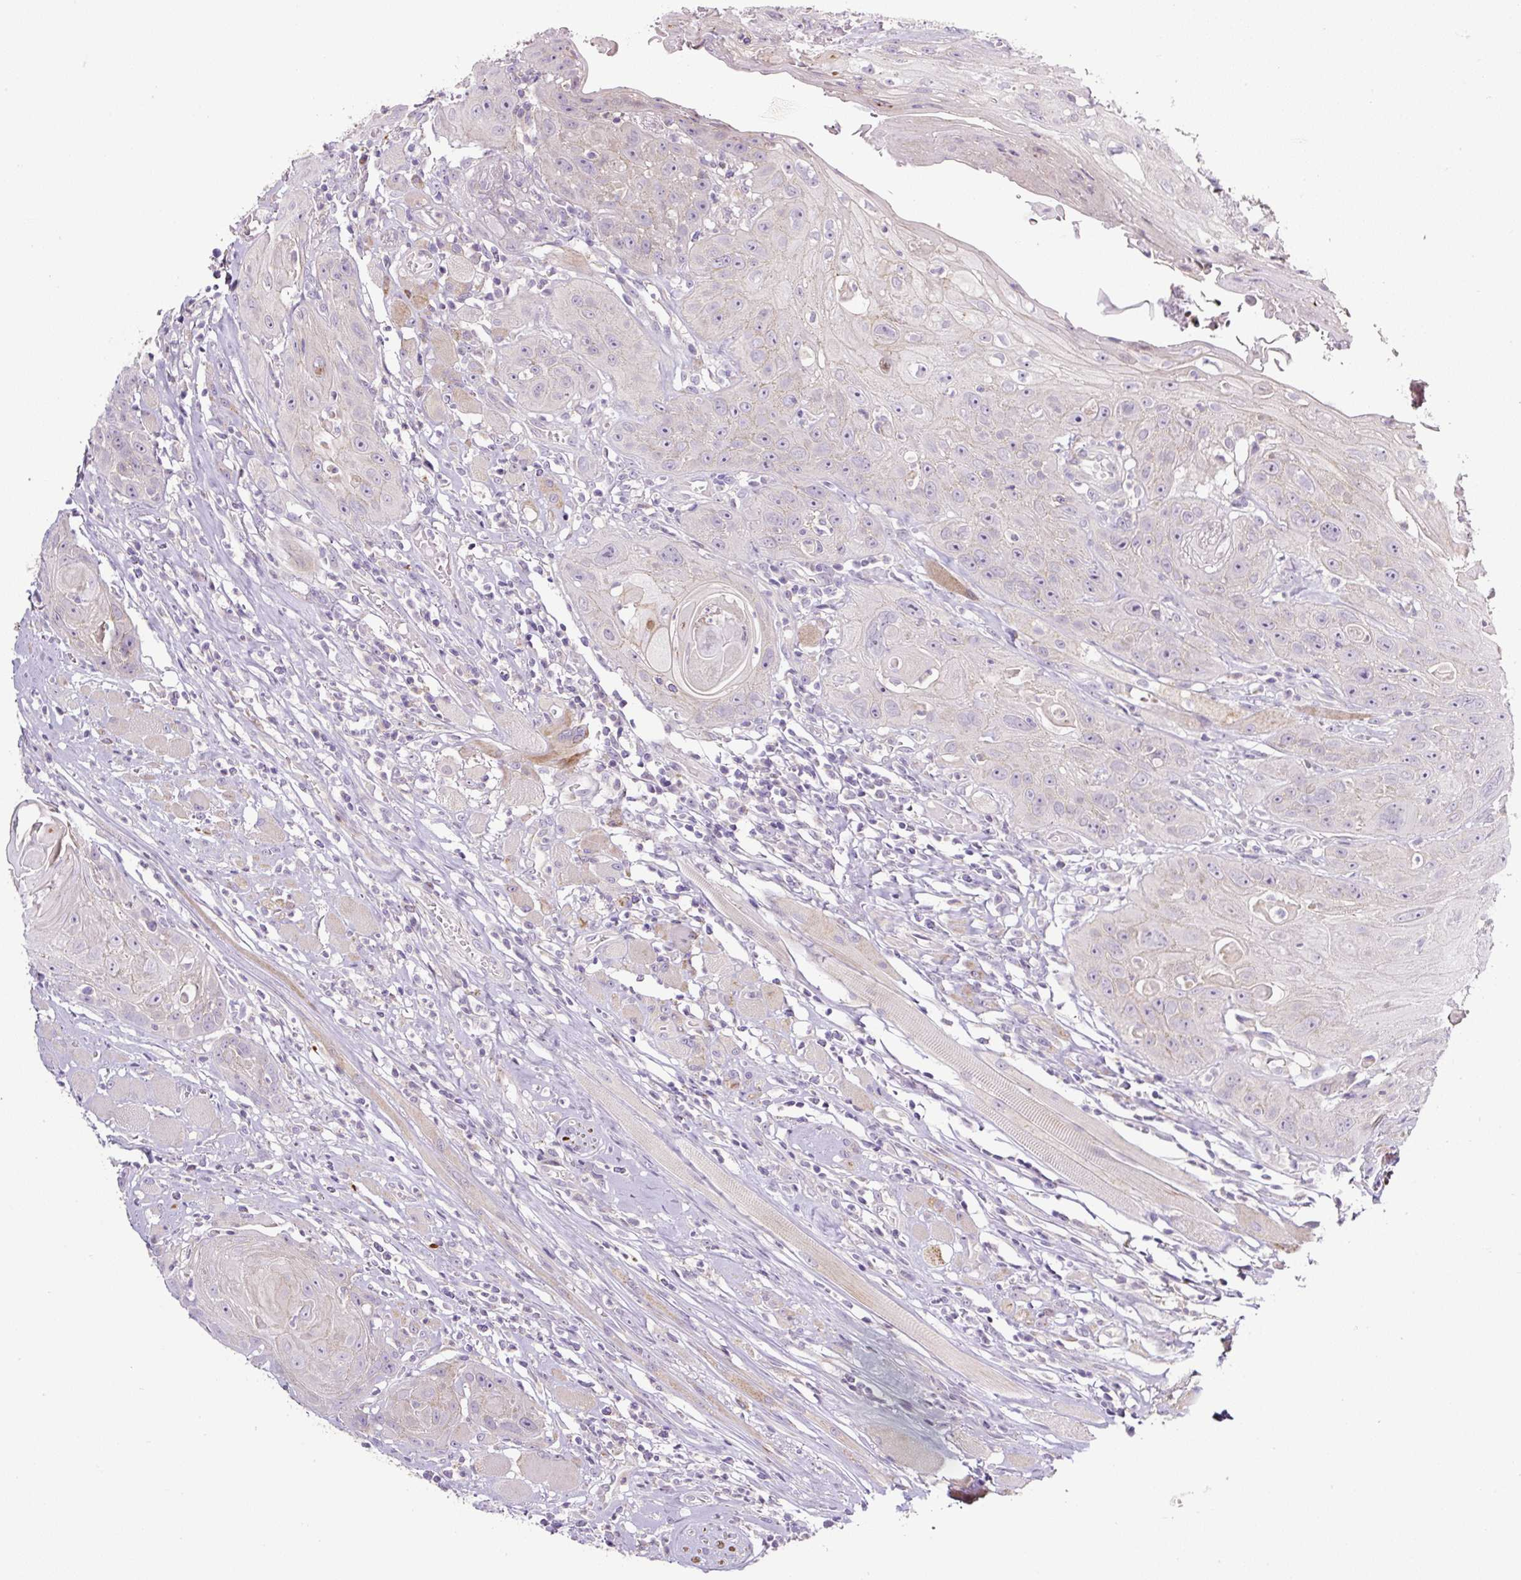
{"staining": {"intensity": "negative", "quantity": "none", "location": "none"}, "tissue": "head and neck cancer", "cell_type": "Tumor cells", "image_type": "cancer", "snomed": [{"axis": "morphology", "description": "Squamous cell carcinoma, NOS"}, {"axis": "topography", "description": "Head-Neck"}], "caption": "Tumor cells show no significant protein expression in head and neck squamous cell carcinoma.", "gene": "HPS4", "patient": {"sex": "female", "age": 59}}